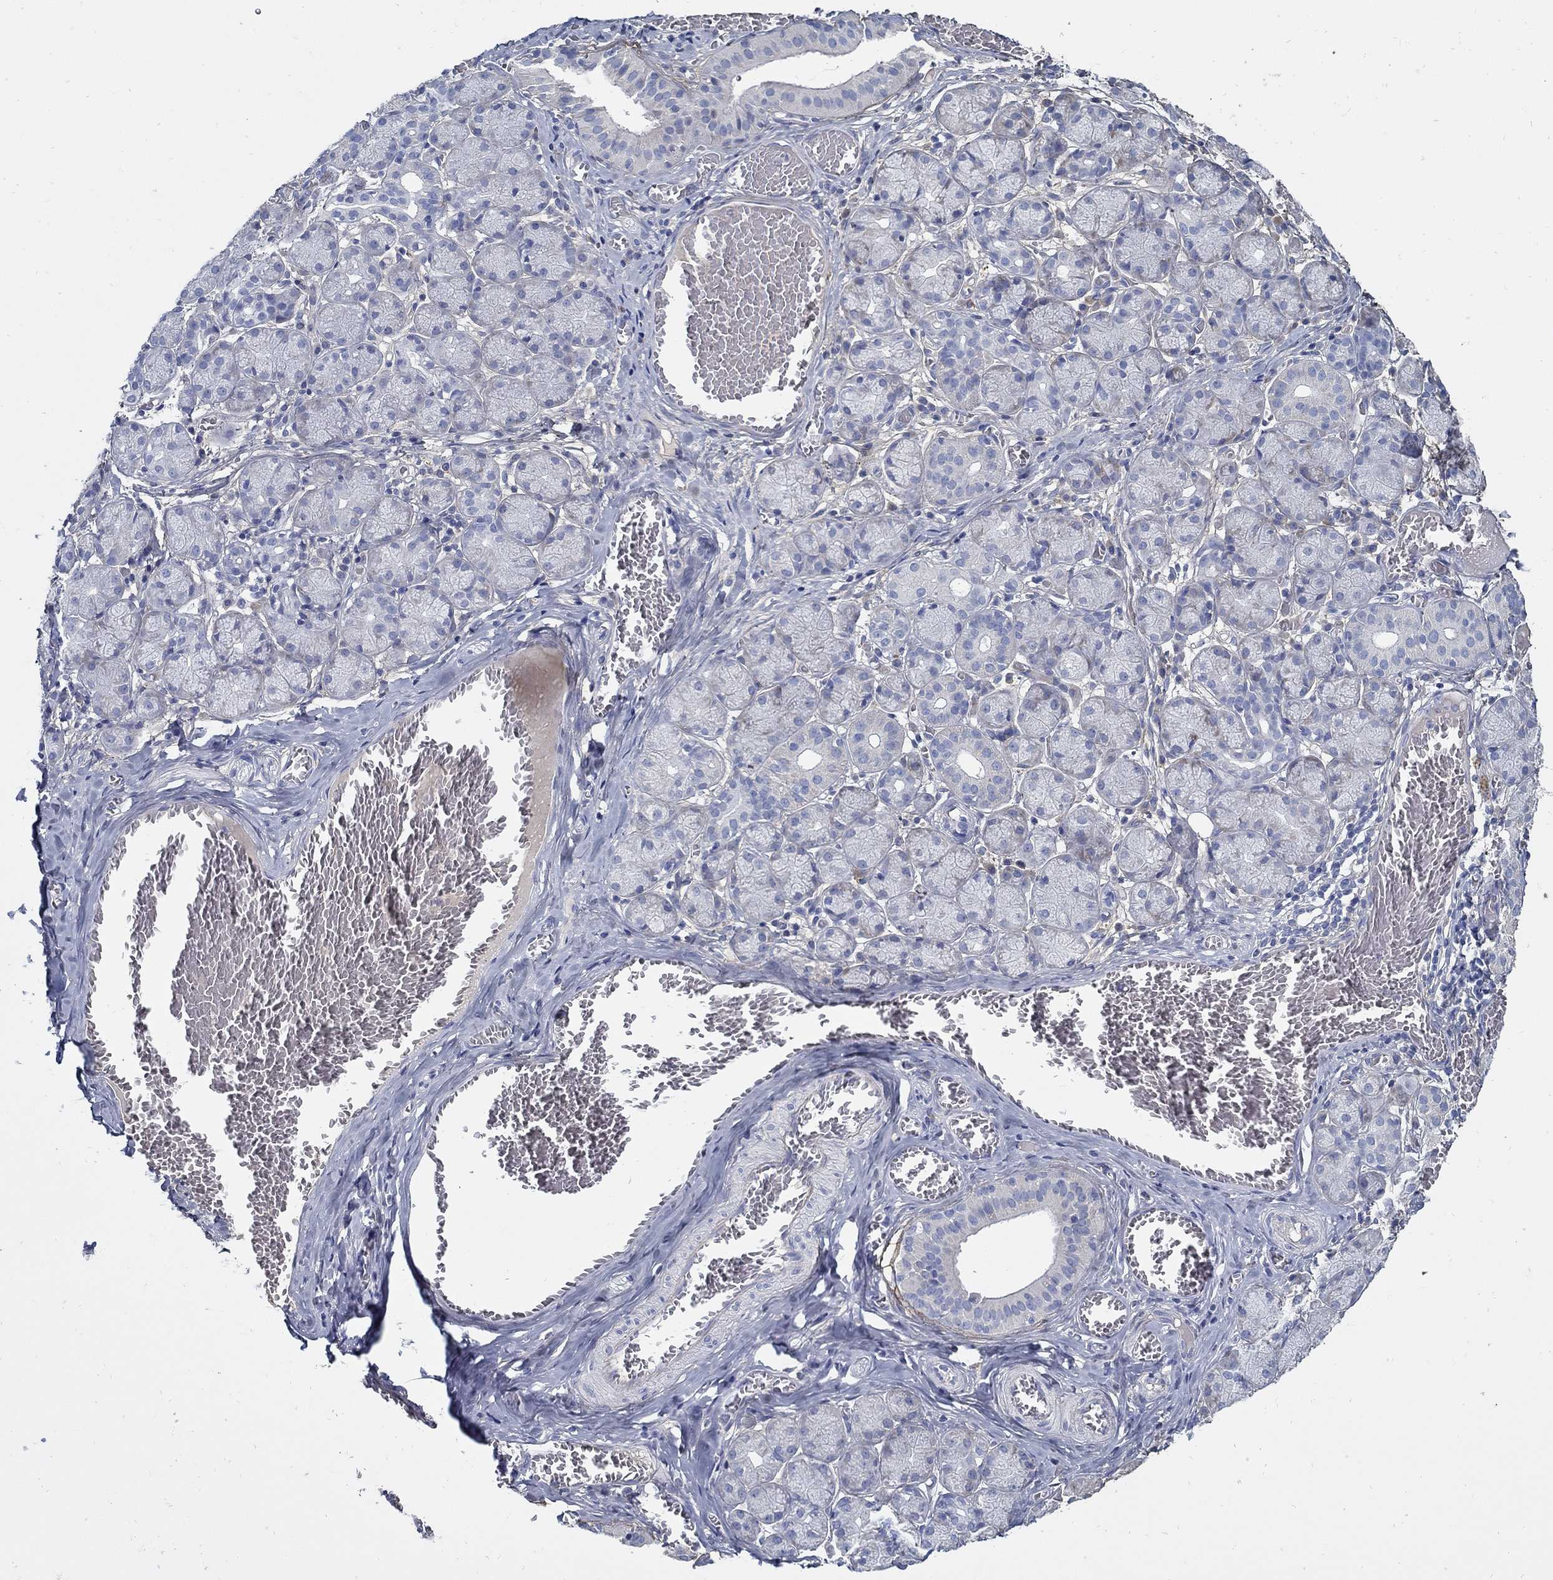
{"staining": {"intensity": "negative", "quantity": "none", "location": "none"}, "tissue": "salivary gland", "cell_type": "Glandular cells", "image_type": "normal", "snomed": [{"axis": "morphology", "description": "Normal tissue, NOS"}, {"axis": "topography", "description": "Salivary gland"}, {"axis": "topography", "description": "Peripheral nerve tissue"}], "caption": "Immunohistochemistry of benign salivary gland shows no expression in glandular cells.", "gene": "TGFBI", "patient": {"sex": "female", "age": 24}}